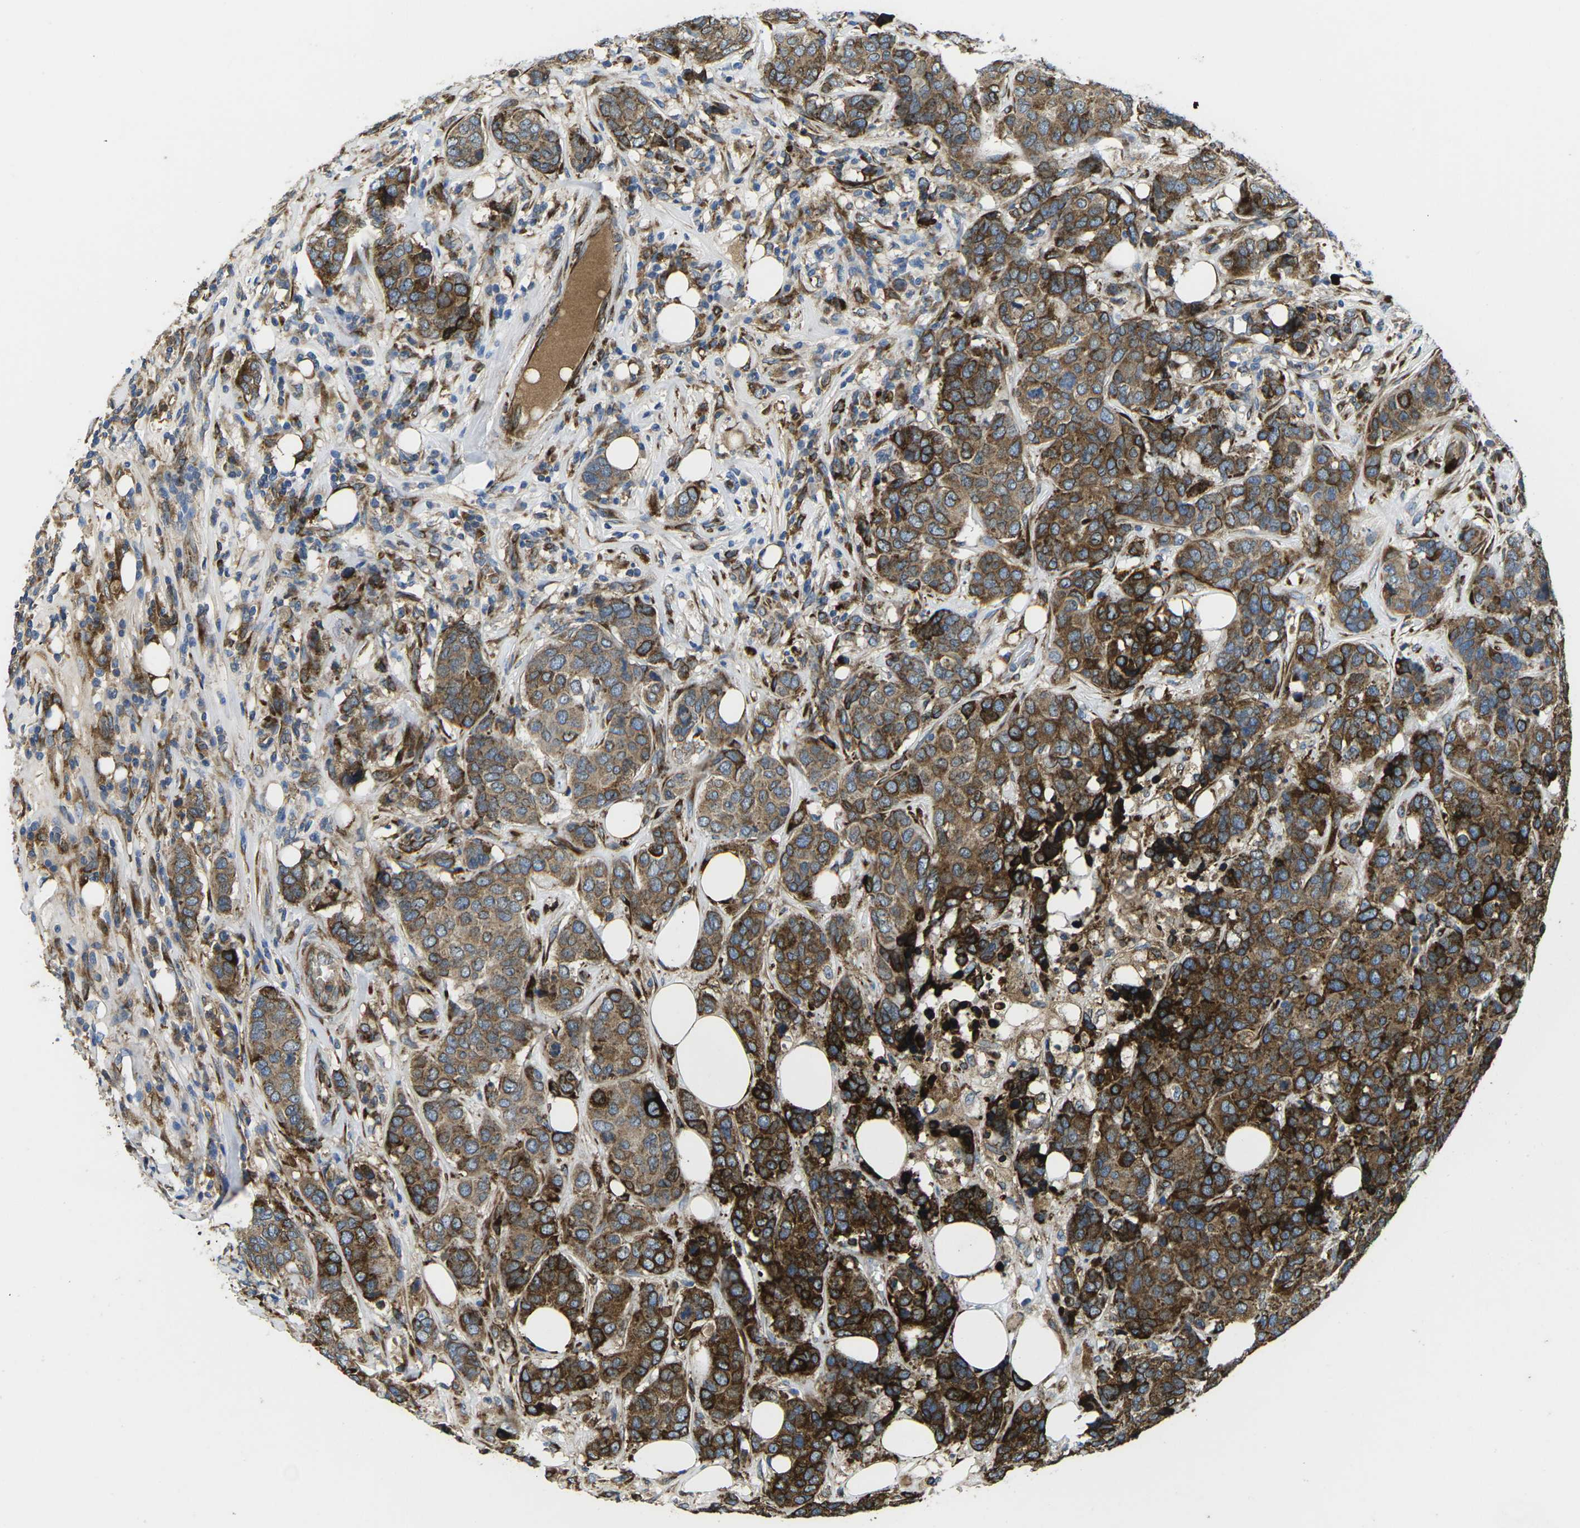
{"staining": {"intensity": "strong", "quantity": ">75%", "location": "cytoplasmic/membranous"}, "tissue": "breast cancer", "cell_type": "Tumor cells", "image_type": "cancer", "snomed": [{"axis": "morphology", "description": "Lobular carcinoma"}, {"axis": "topography", "description": "Breast"}], "caption": "An IHC photomicrograph of tumor tissue is shown. Protein staining in brown highlights strong cytoplasmic/membranous positivity in lobular carcinoma (breast) within tumor cells.", "gene": "PDZD8", "patient": {"sex": "female", "age": 59}}